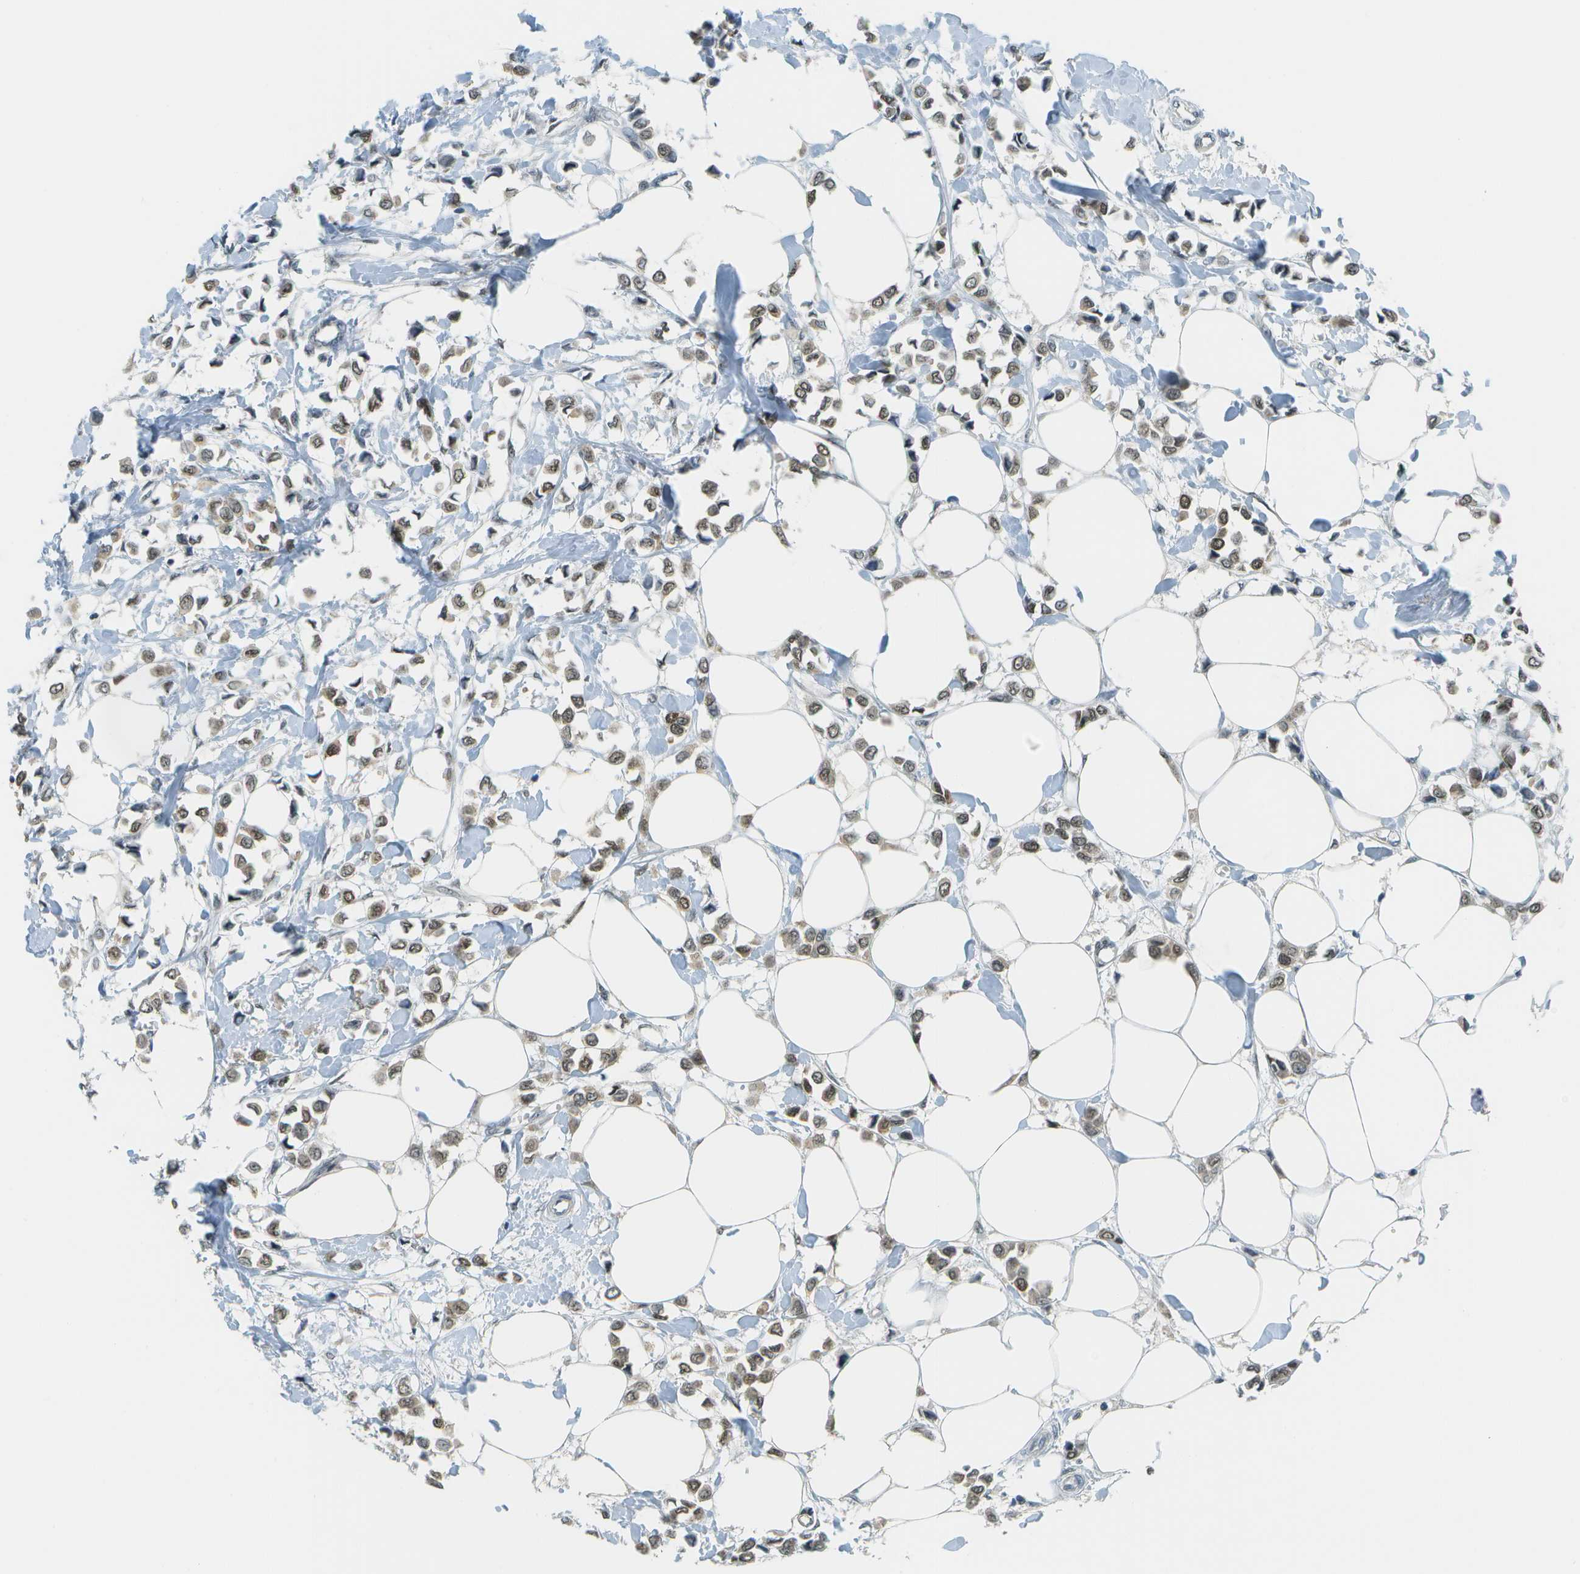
{"staining": {"intensity": "moderate", "quantity": ">75%", "location": "nuclear"}, "tissue": "breast cancer", "cell_type": "Tumor cells", "image_type": "cancer", "snomed": [{"axis": "morphology", "description": "Lobular carcinoma"}, {"axis": "topography", "description": "Breast"}], "caption": "Breast cancer tissue exhibits moderate nuclear expression in about >75% of tumor cells, visualized by immunohistochemistry.", "gene": "CBX5", "patient": {"sex": "female", "age": 51}}